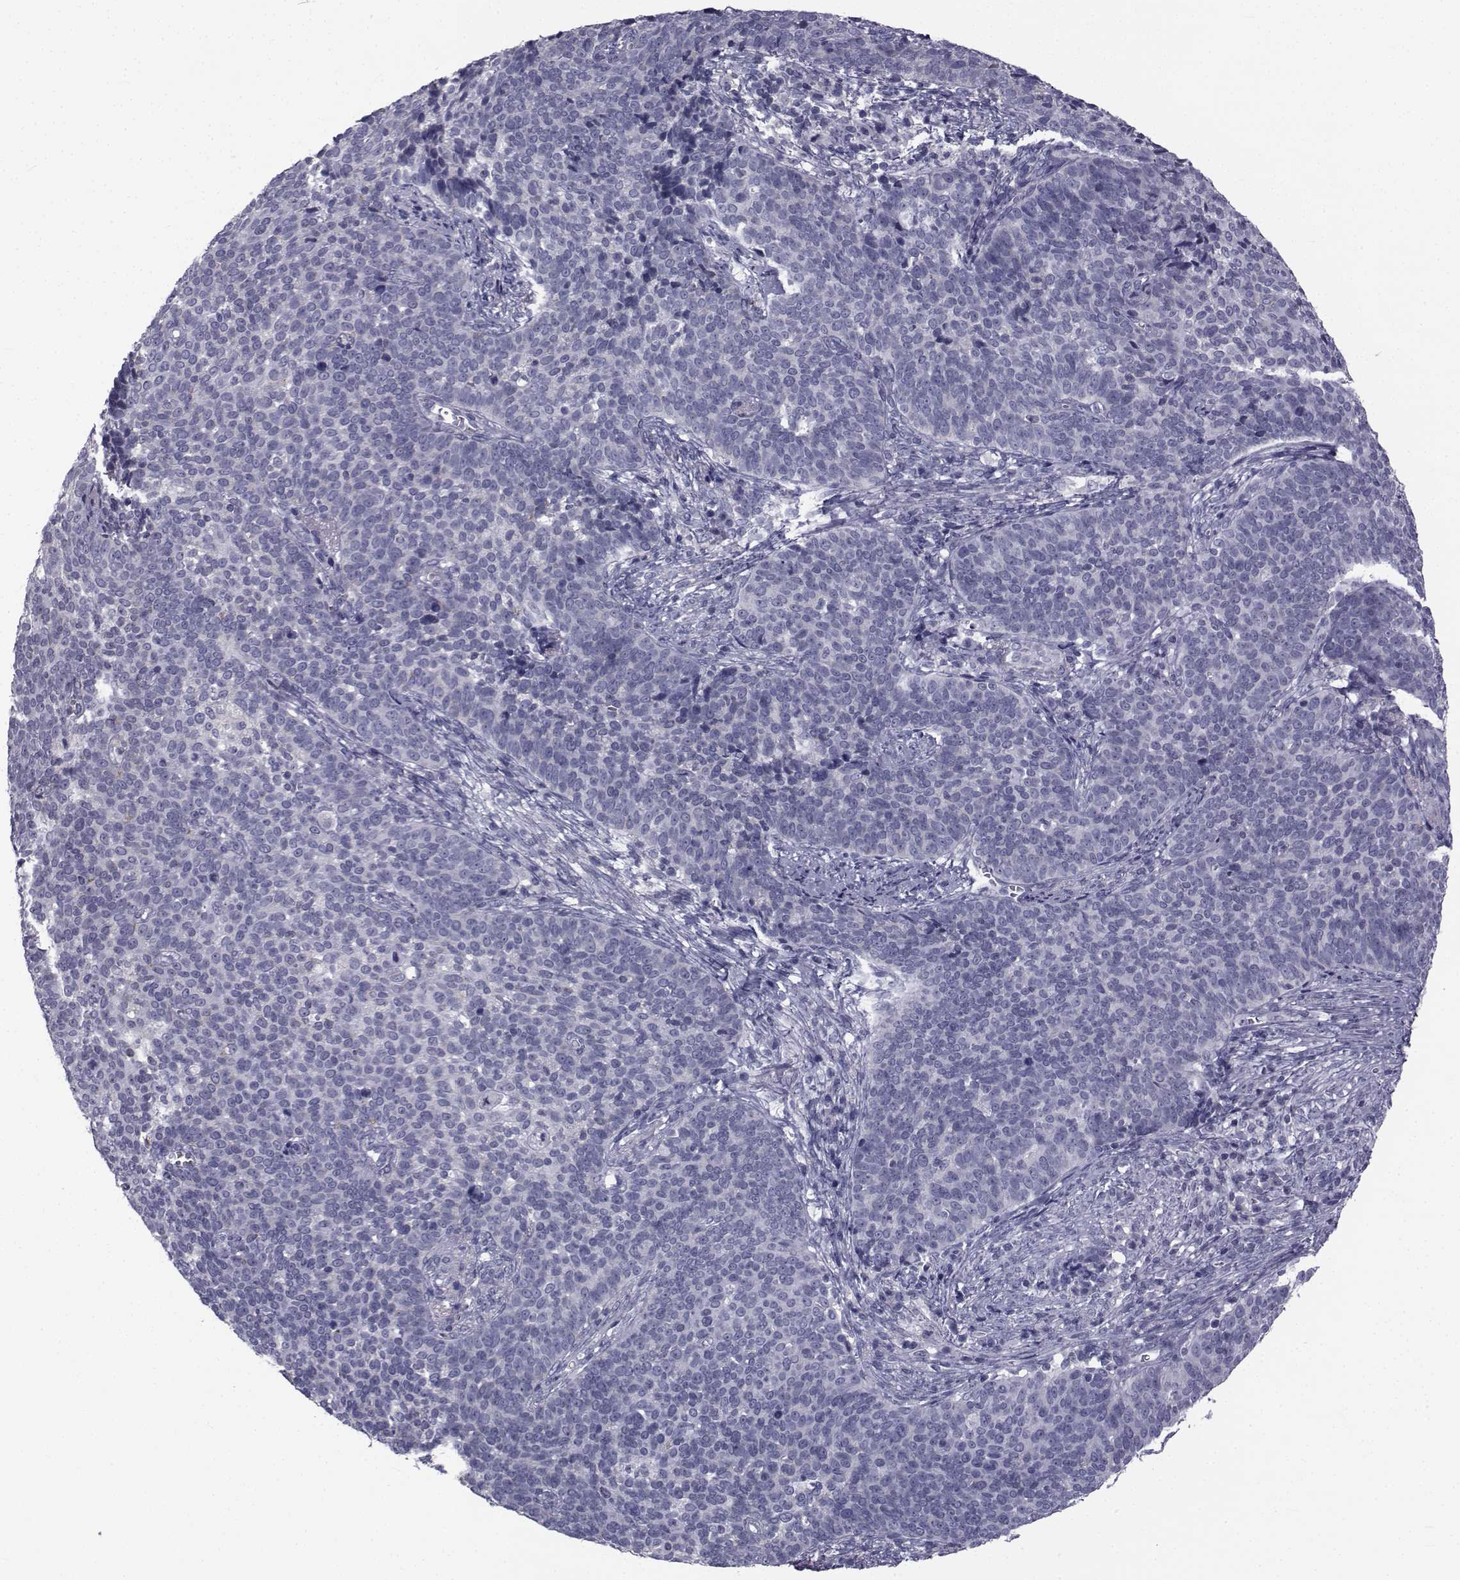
{"staining": {"intensity": "negative", "quantity": "none", "location": "none"}, "tissue": "cervical cancer", "cell_type": "Tumor cells", "image_type": "cancer", "snomed": [{"axis": "morphology", "description": "Squamous cell carcinoma, NOS"}, {"axis": "topography", "description": "Cervix"}], "caption": "There is no significant staining in tumor cells of cervical squamous cell carcinoma. (Immunohistochemistry (ihc), brightfield microscopy, high magnification).", "gene": "FDXR", "patient": {"sex": "female", "age": 39}}